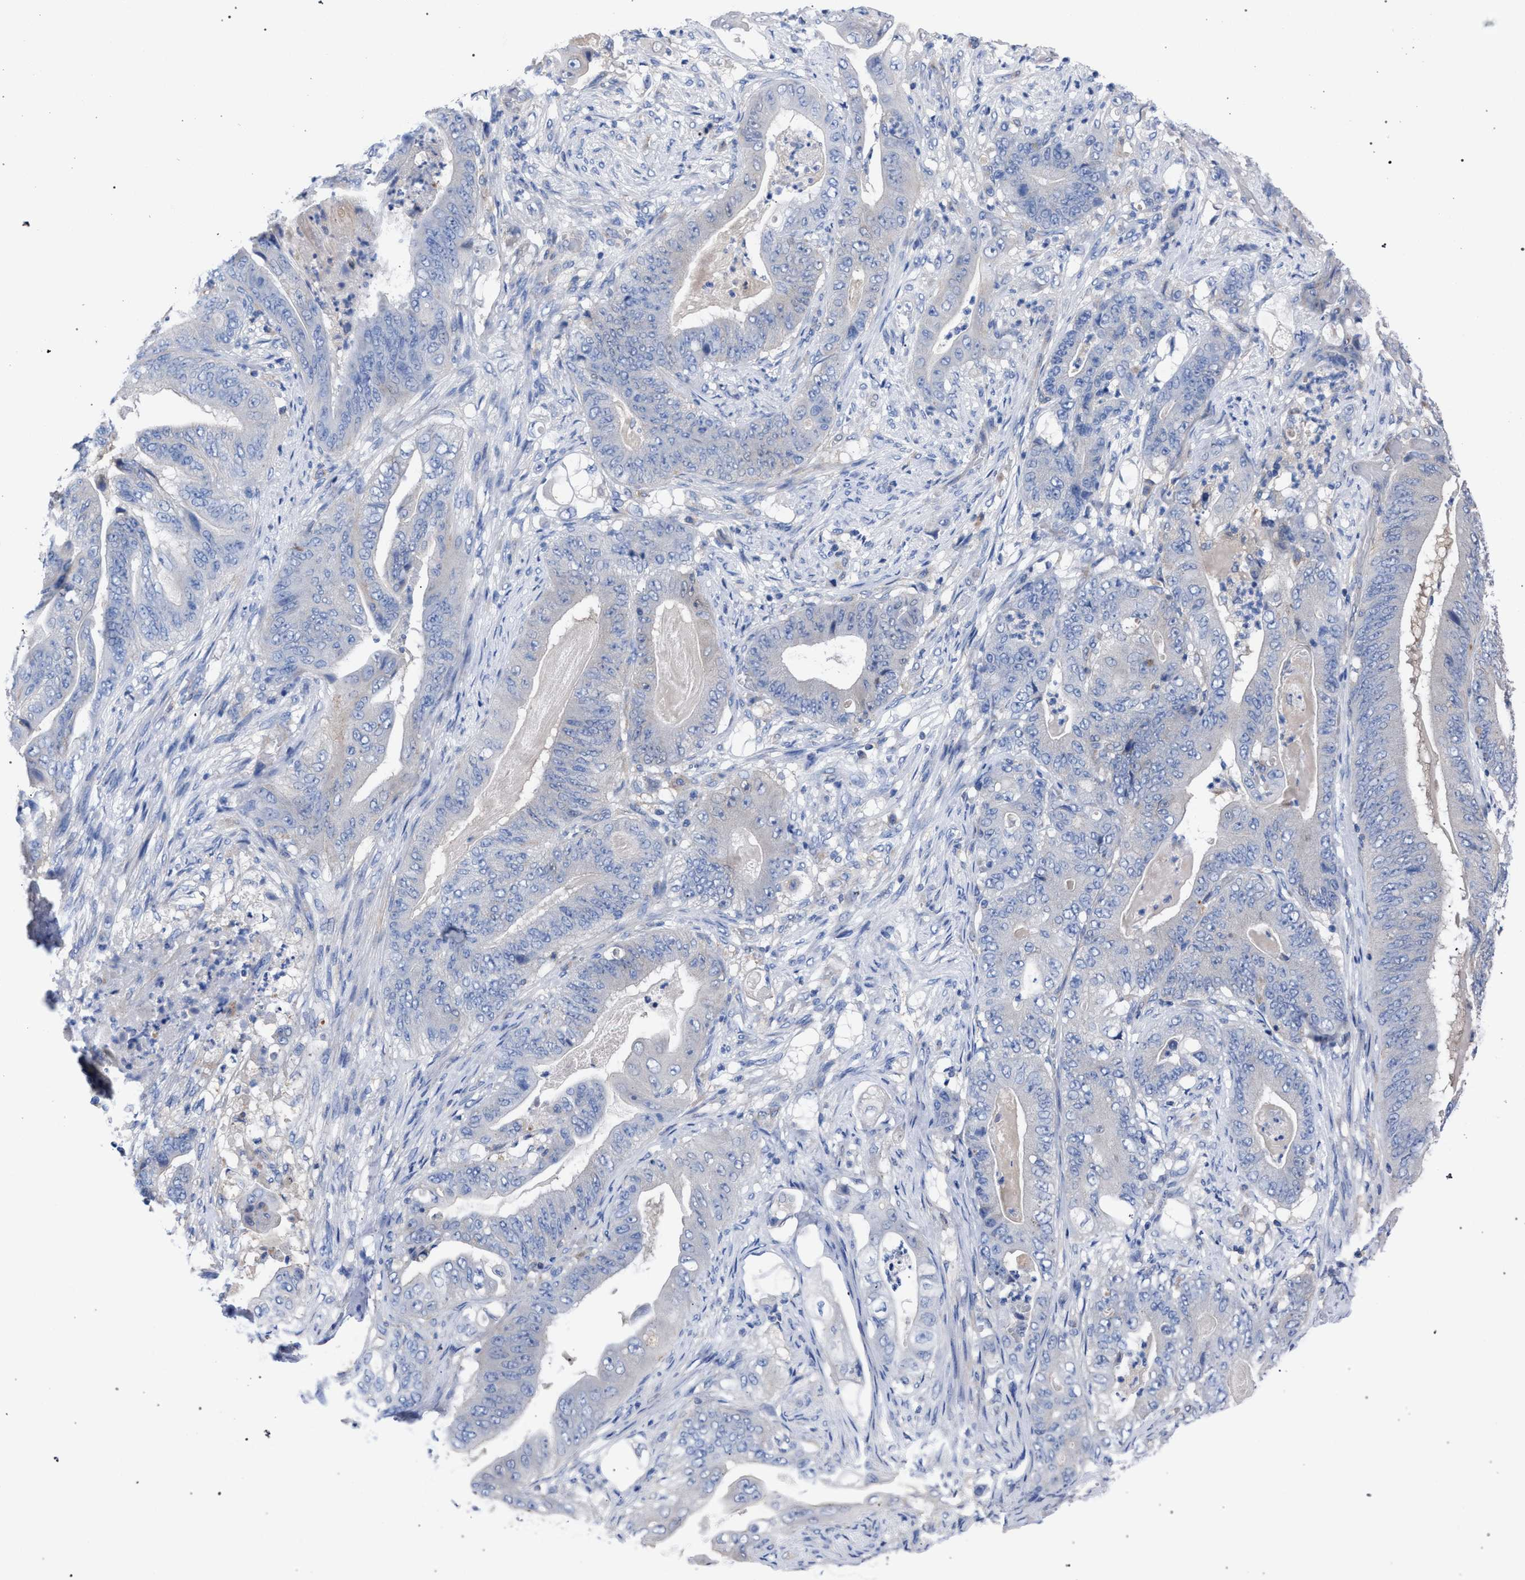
{"staining": {"intensity": "negative", "quantity": "none", "location": "none"}, "tissue": "stomach cancer", "cell_type": "Tumor cells", "image_type": "cancer", "snomed": [{"axis": "morphology", "description": "Adenocarcinoma, NOS"}, {"axis": "topography", "description": "Stomach"}], "caption": "Stomach cancer was stained to show a protein in brown. There is no significant expression in tumor cells.", "gene": "GMPR", "patient": {"sex": "female", "age": 73}}